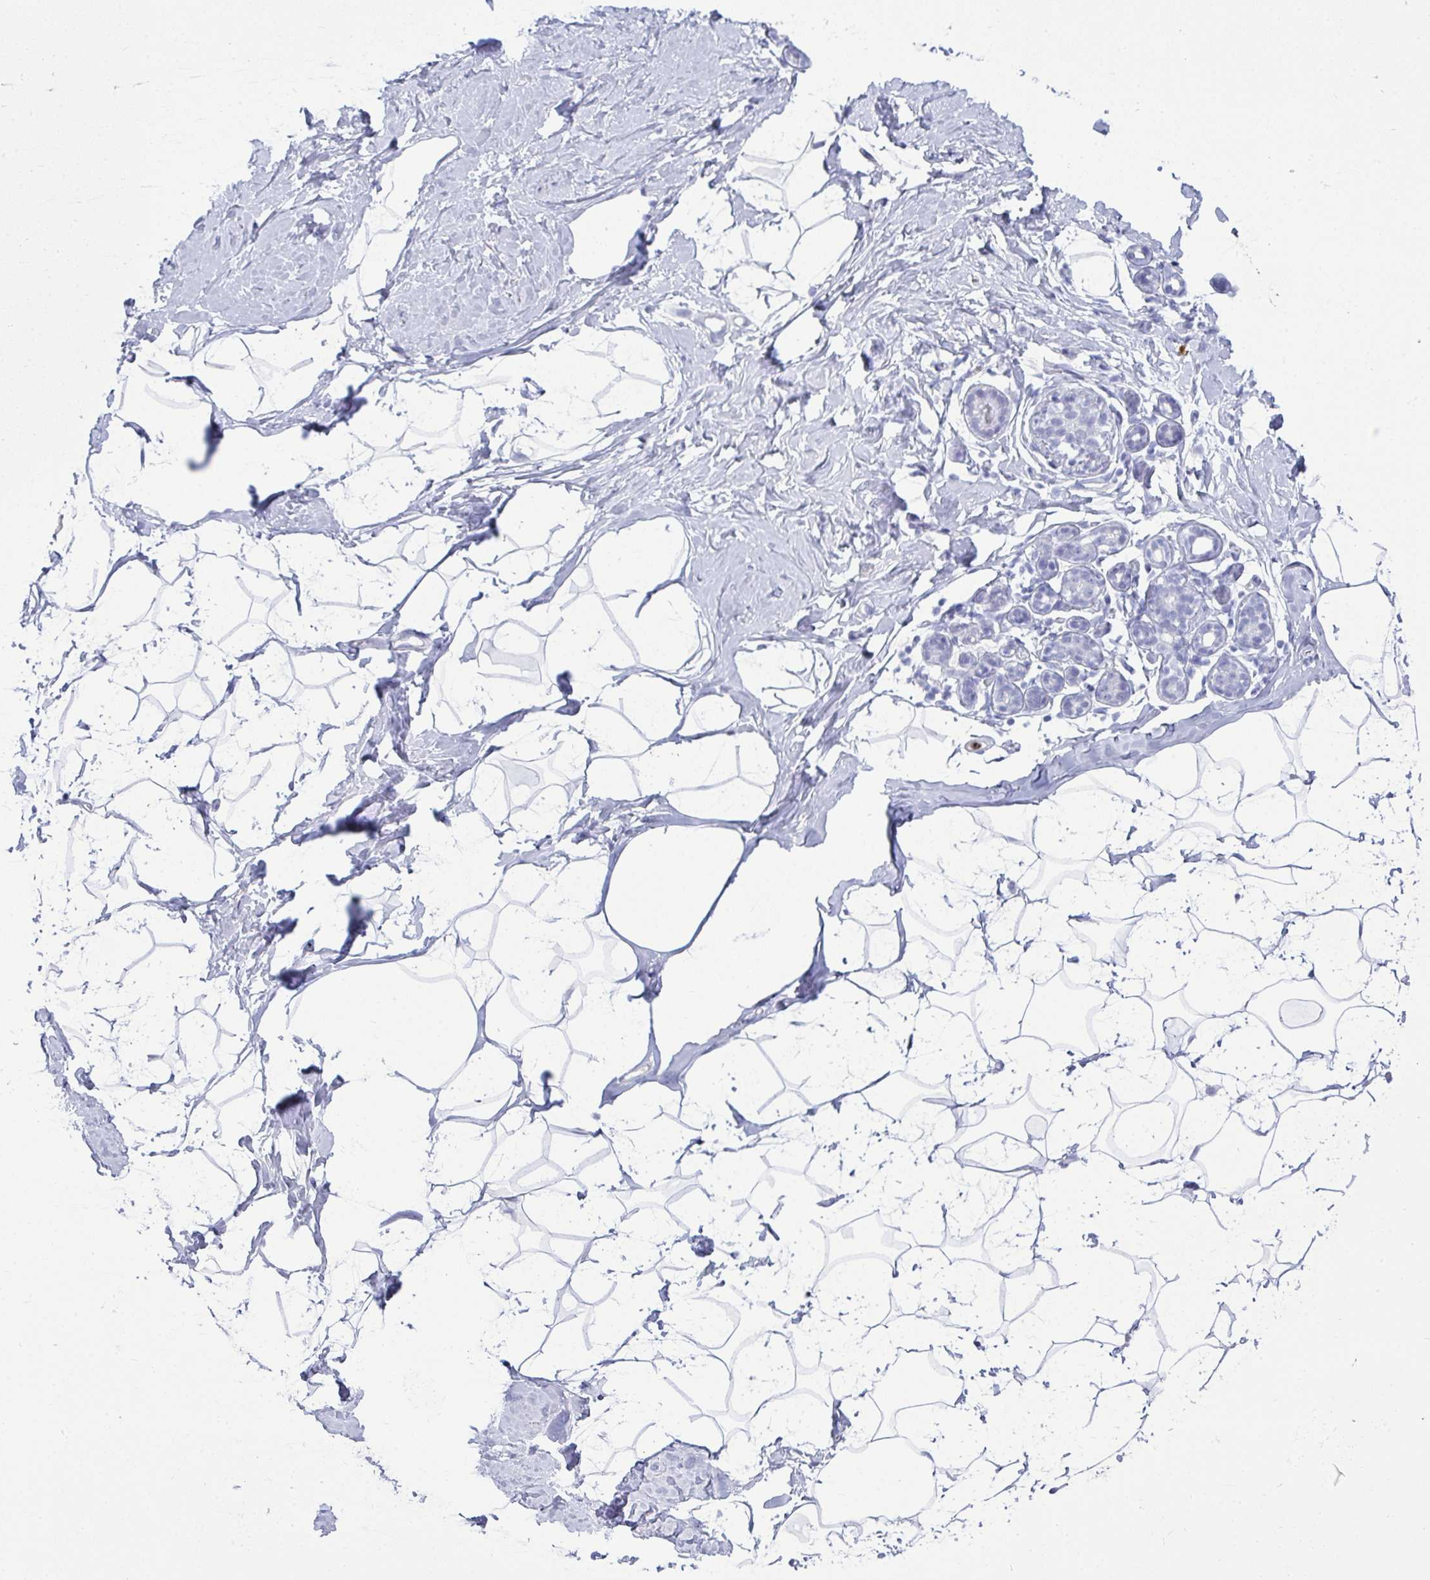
{"staining": {"intensity": "negative", "quantity": "none", "location": "none"}, "tissue": "breast", "cell_type": "Adipocytes", "image_type": "normal", "snomed": [{"axis": "morphology", "description": "Normal tissue, NOS"}, {"axis": "topography", "description": "Breast"}], "caption": "DAB (3,3'-diaminobenzidine) immunohistochemical staining of unremarkable breast shows no significant positivity in adipocytes.", "gene": "SERPINB10", "patient": {"sex": "female", "age": 32}}